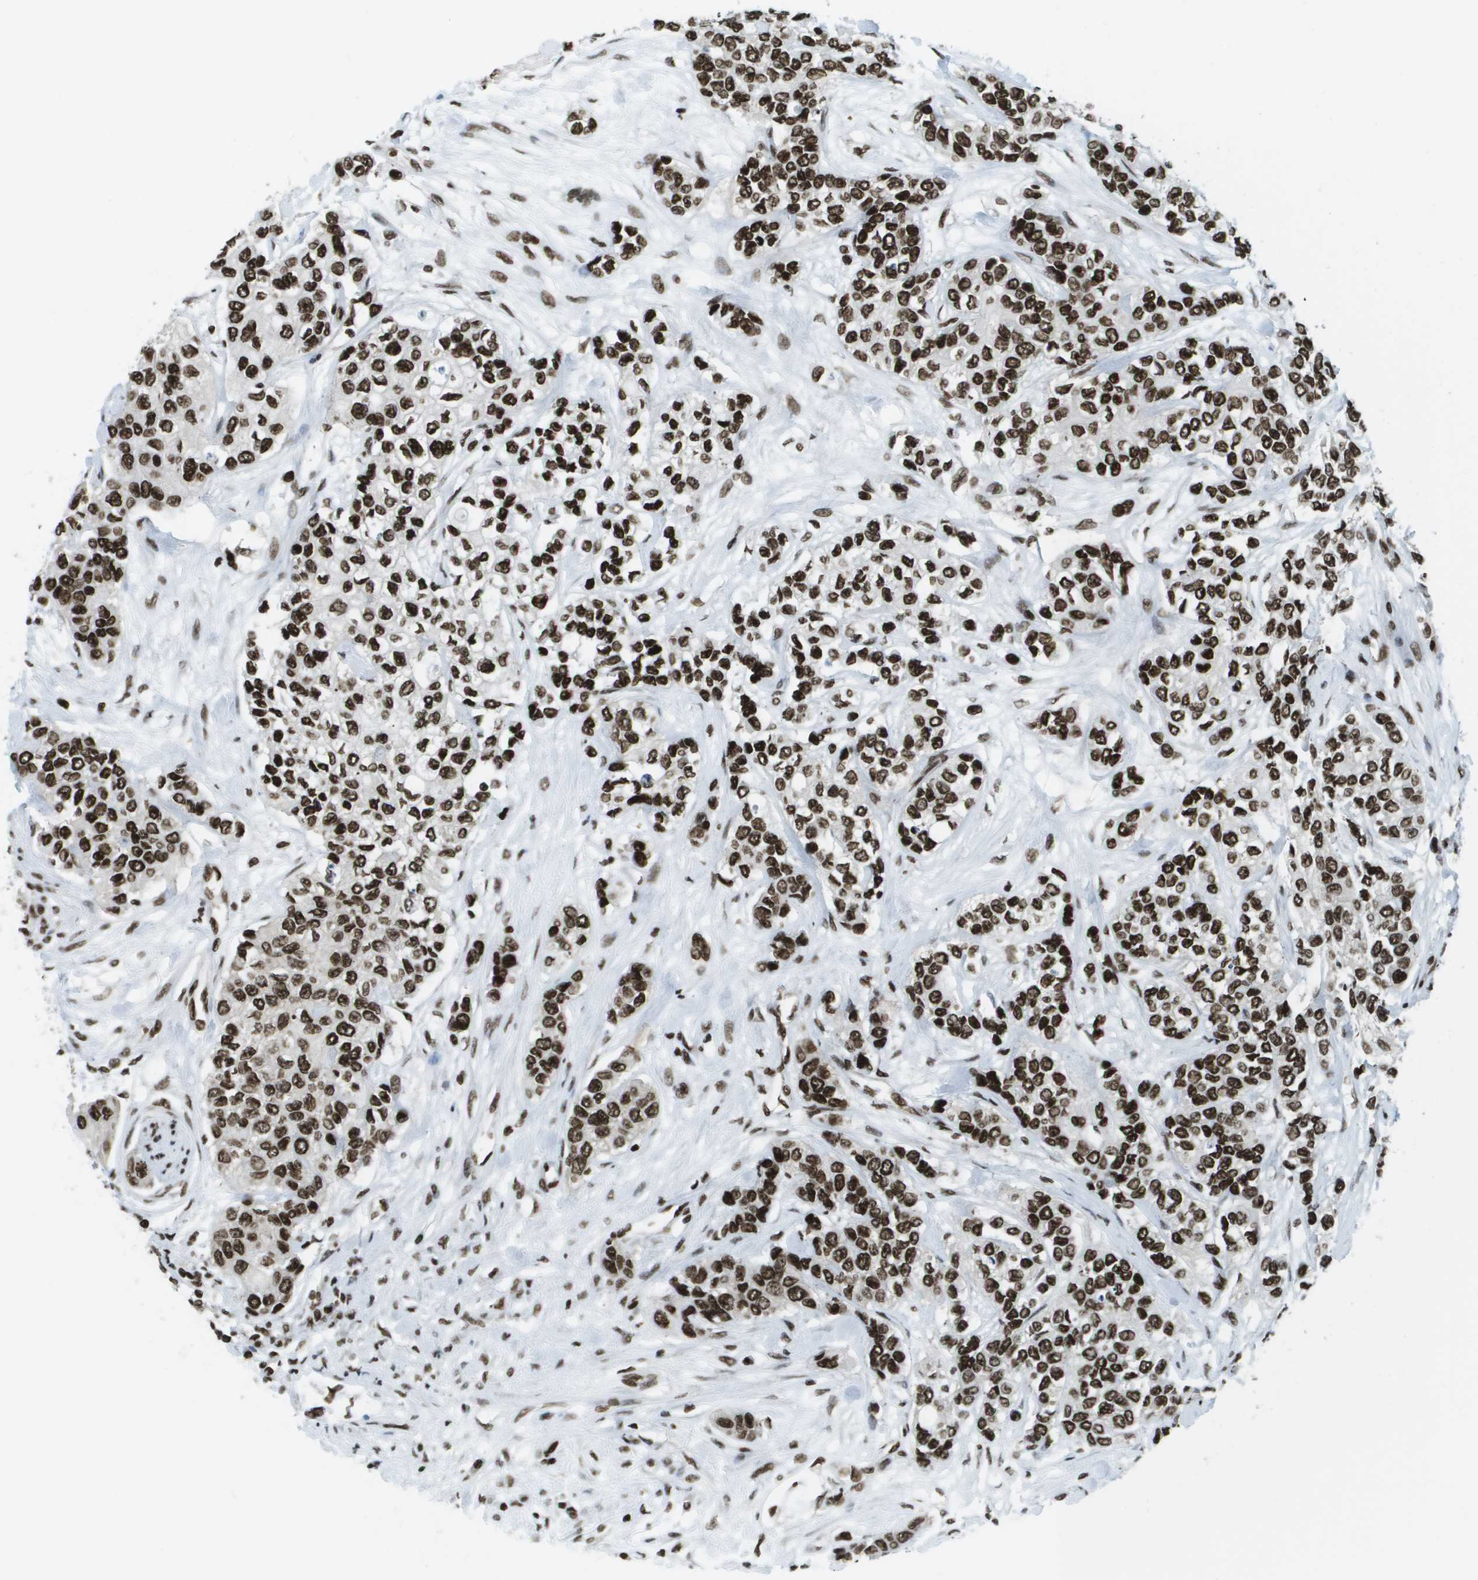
{"staining": {"intensity": "strong", "quantity": ">75%", "location": "nuclear"}, "tissue": "urothelial cancer", "cell_type": "Tumor cells", "image_type": "cancer", "snomed": [{"axis": "morphology", "description": "Urothelial carcinoma, High grade"}, {"axis": "topography", "description": "Urinary bladder"}], "caption": "Human urothelial cancer stained with a protein marker exhibits strong staining in tumor cells.", "gene": "GLYR1", "patient": {"sex": "female", "age": 56}}